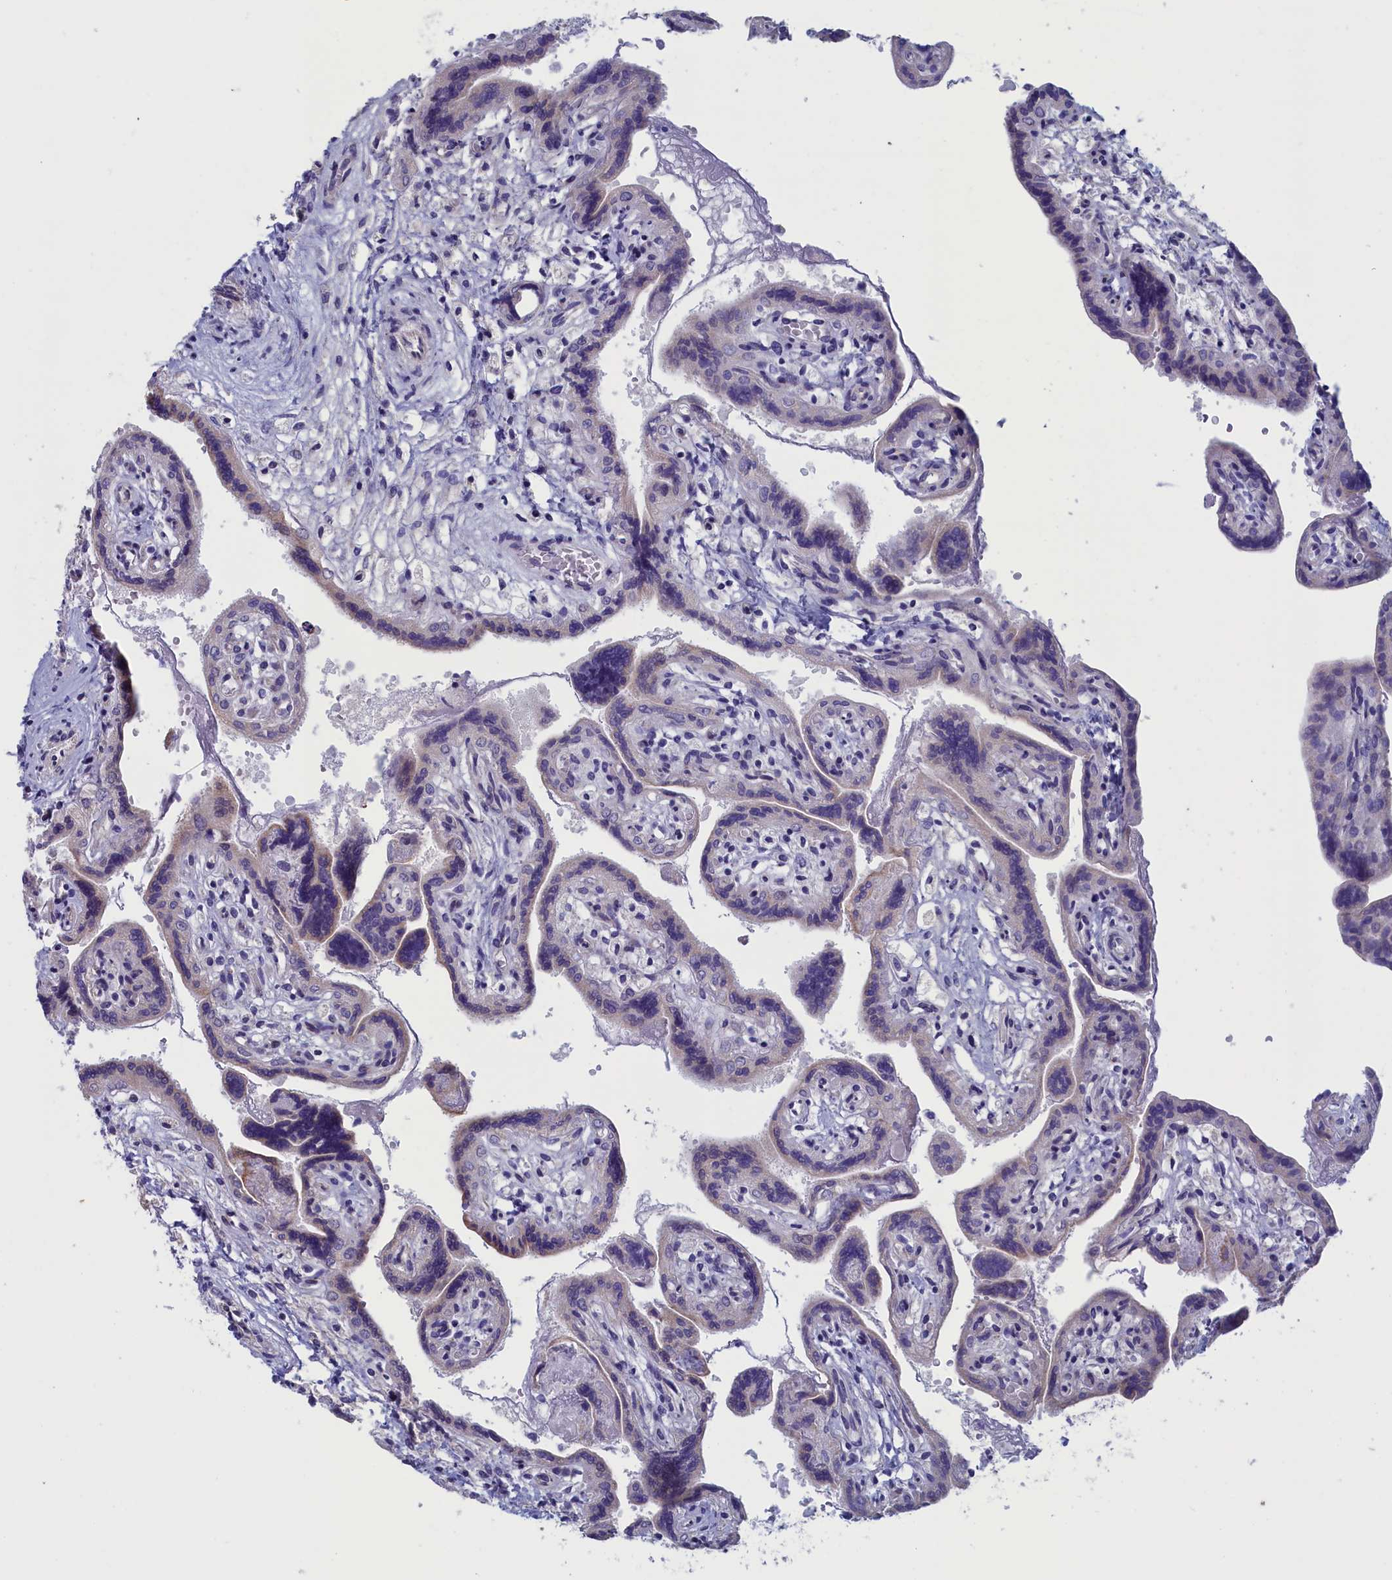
{"staining": {"intensity": "negative", "quantity": "none", "location": "none"}, "tissue": "placenta", "cell_type": "Trophoblastic cells", "image_type": "normal", "snomed": [{"axis": "morphology", "description": "Normal tissue, NOS"}, {"axis": "topography", "description": "Placenta"}], "caption": "This histopathology image is of benign placenta stained with IHC to label a protein in brown with the nuclei are counter-stained blue. There is no positivity in trophoblastic cells.", "gene": "NIBAN3", "patient": {"sex": "female", "age": 37}}